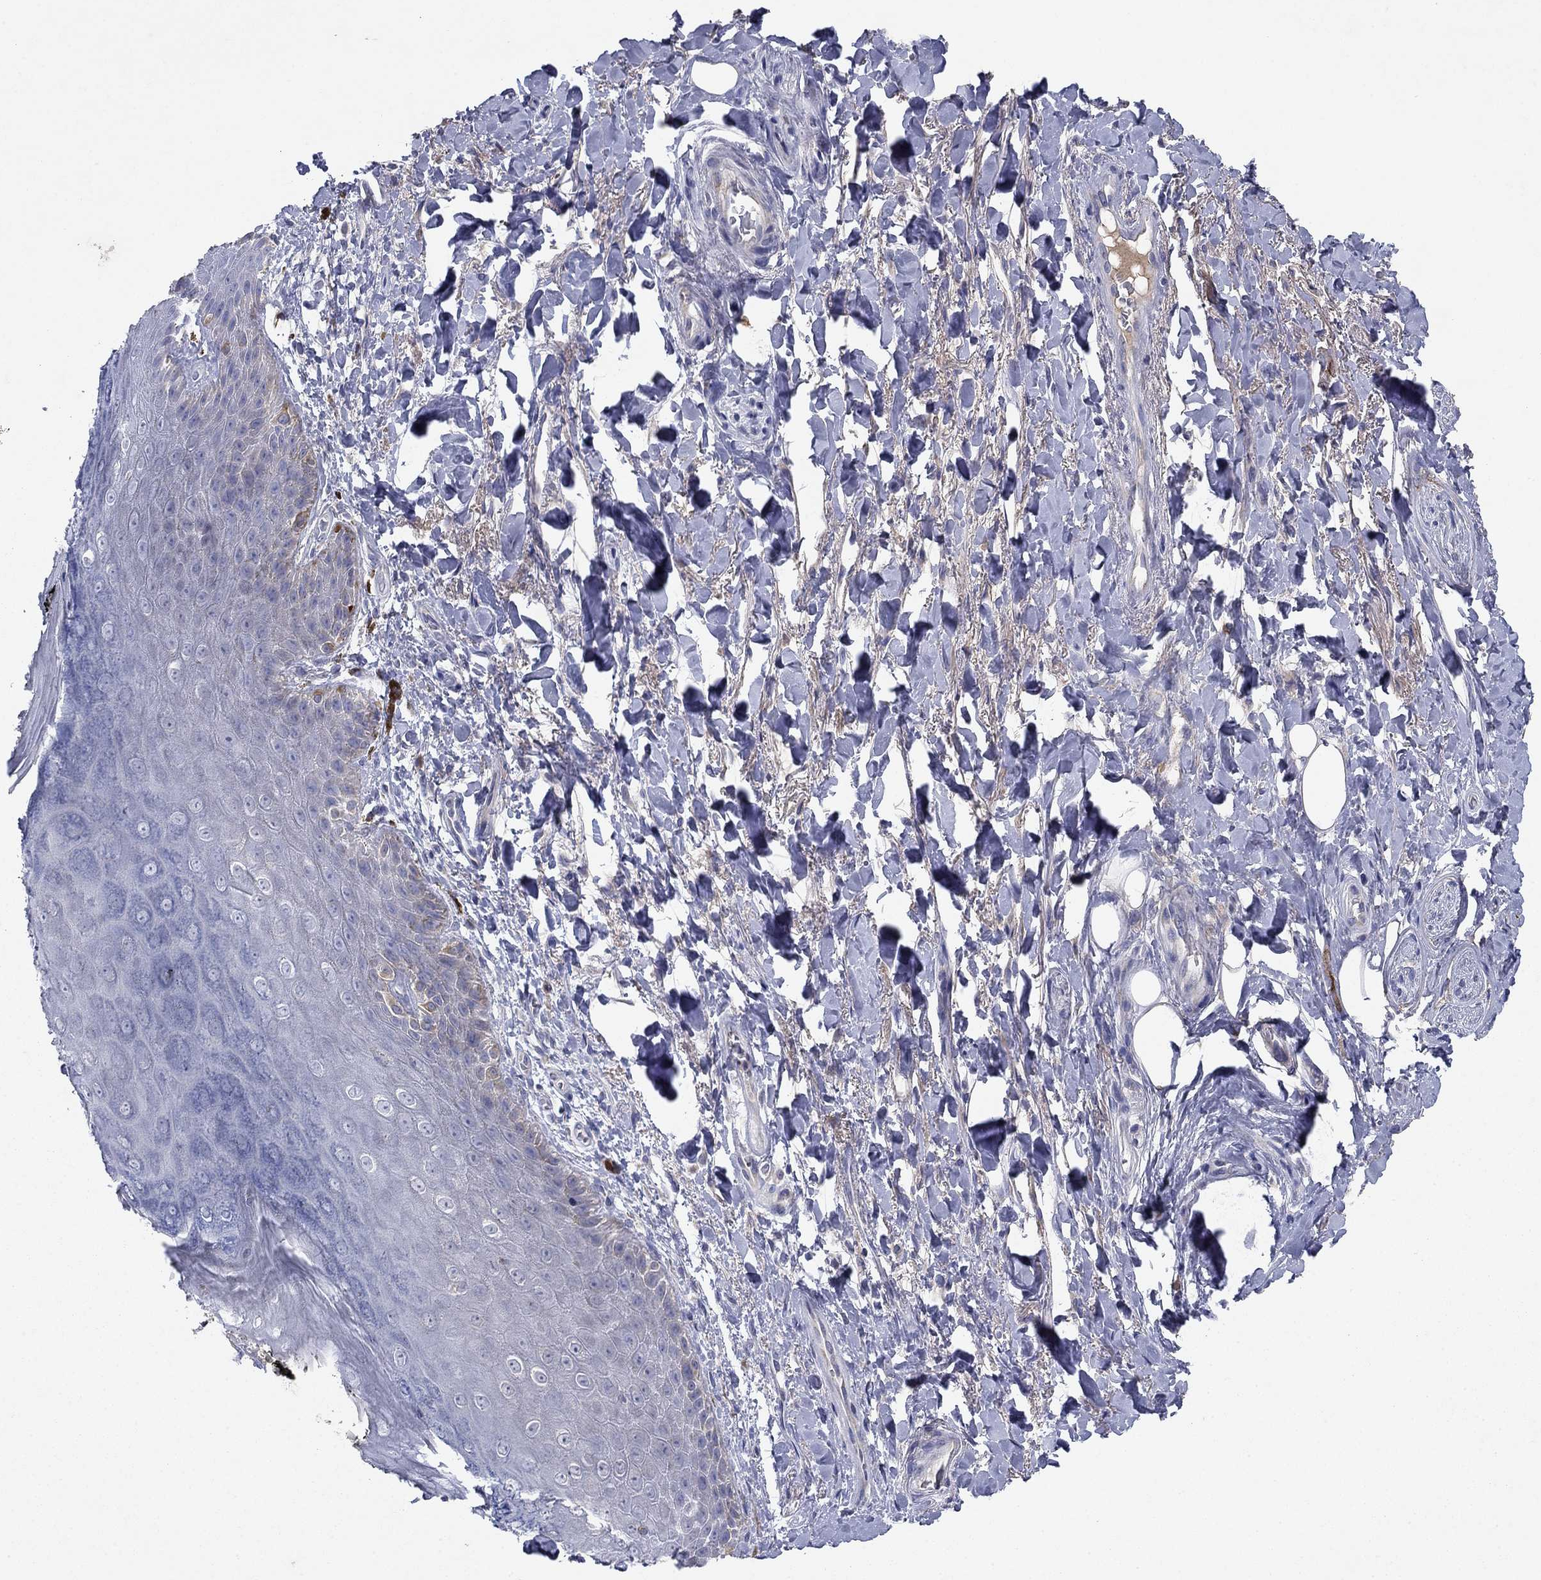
{"staining": {"intensity": "negative", "quantity": "none", "location": "none"}, "tissue": "skin", "cell_type": "Epidermal cells", "image_type": "normal", "snomed": [{"axis": "morphology", "description": "Normal tissue, NOS"}, {"axis": "topography", "description": "Anal"}, {"axis": "topography", "description": "Peripheral nerve tissue"}], "caption": "Immunohistochemistry (IHC) micrograph of normal skin: skin stained with DAB (3,3'-diaminobenzidine) shows no significant protein staining in epidermal cells.", "gene": "PTGDS", "patient": {"sex": "male", "age": 53}}